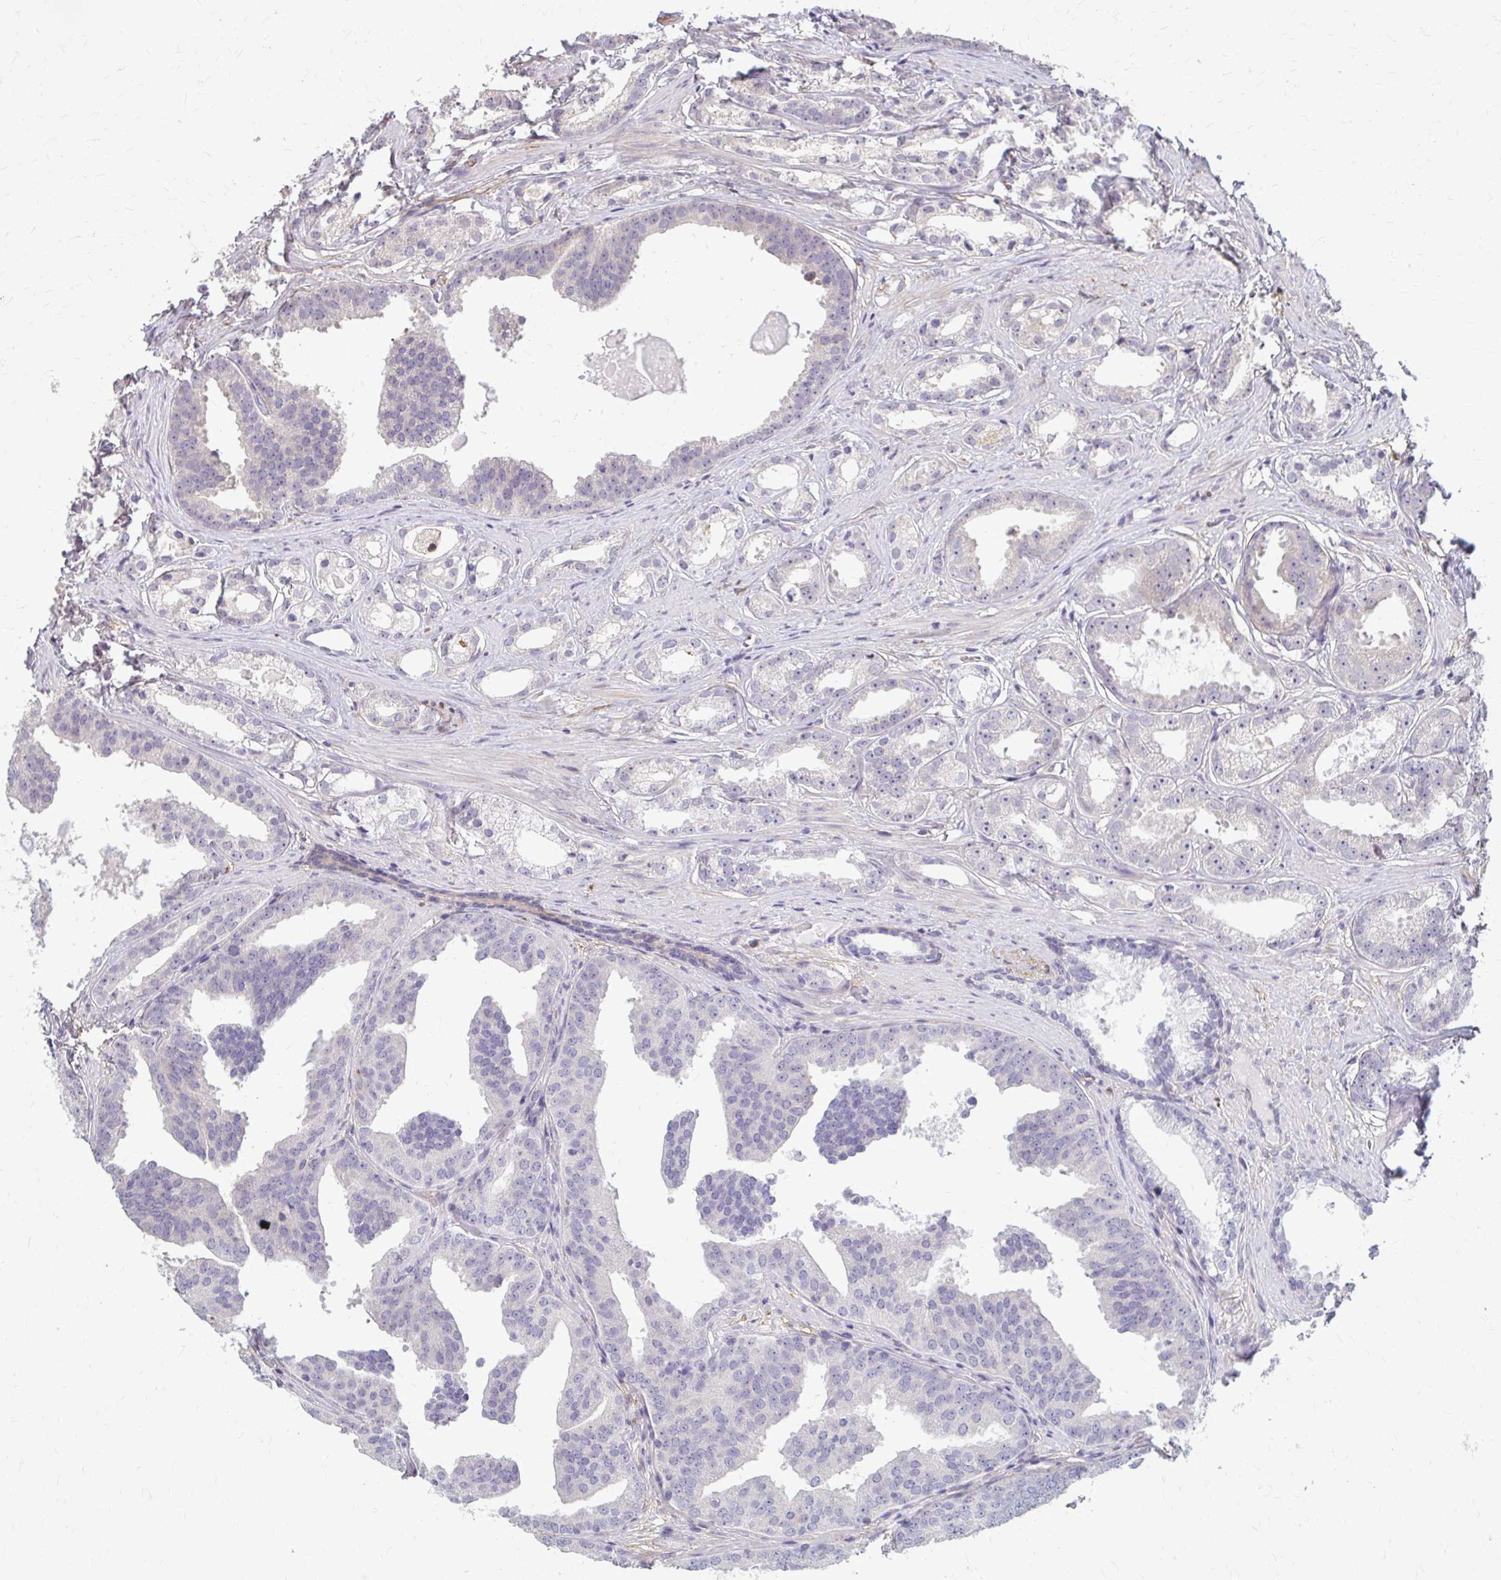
{"staining": {"intensity": "negative", "quantity": "none", "location": "none"}, "tissue": "prostate cancer", "cell_type": "Tumor cells", "image_type": "cancer", "snomed": [{"axis": "morphology", "description": "Adenocarcinoma, Low grade"}, {"axis": "topography", "description": "Prostate"}], "caption": "Immunohistochemistry (IHC) histopathology image of neoplastic tissue: prostate low-grade adenocarcinoma stained with DAB (3,3'-diaminobenzidine) exhibits no significant protein staining in tumor cells.", "gene": "ZNF34", "patient": {"sex": "male", "age": 65}}